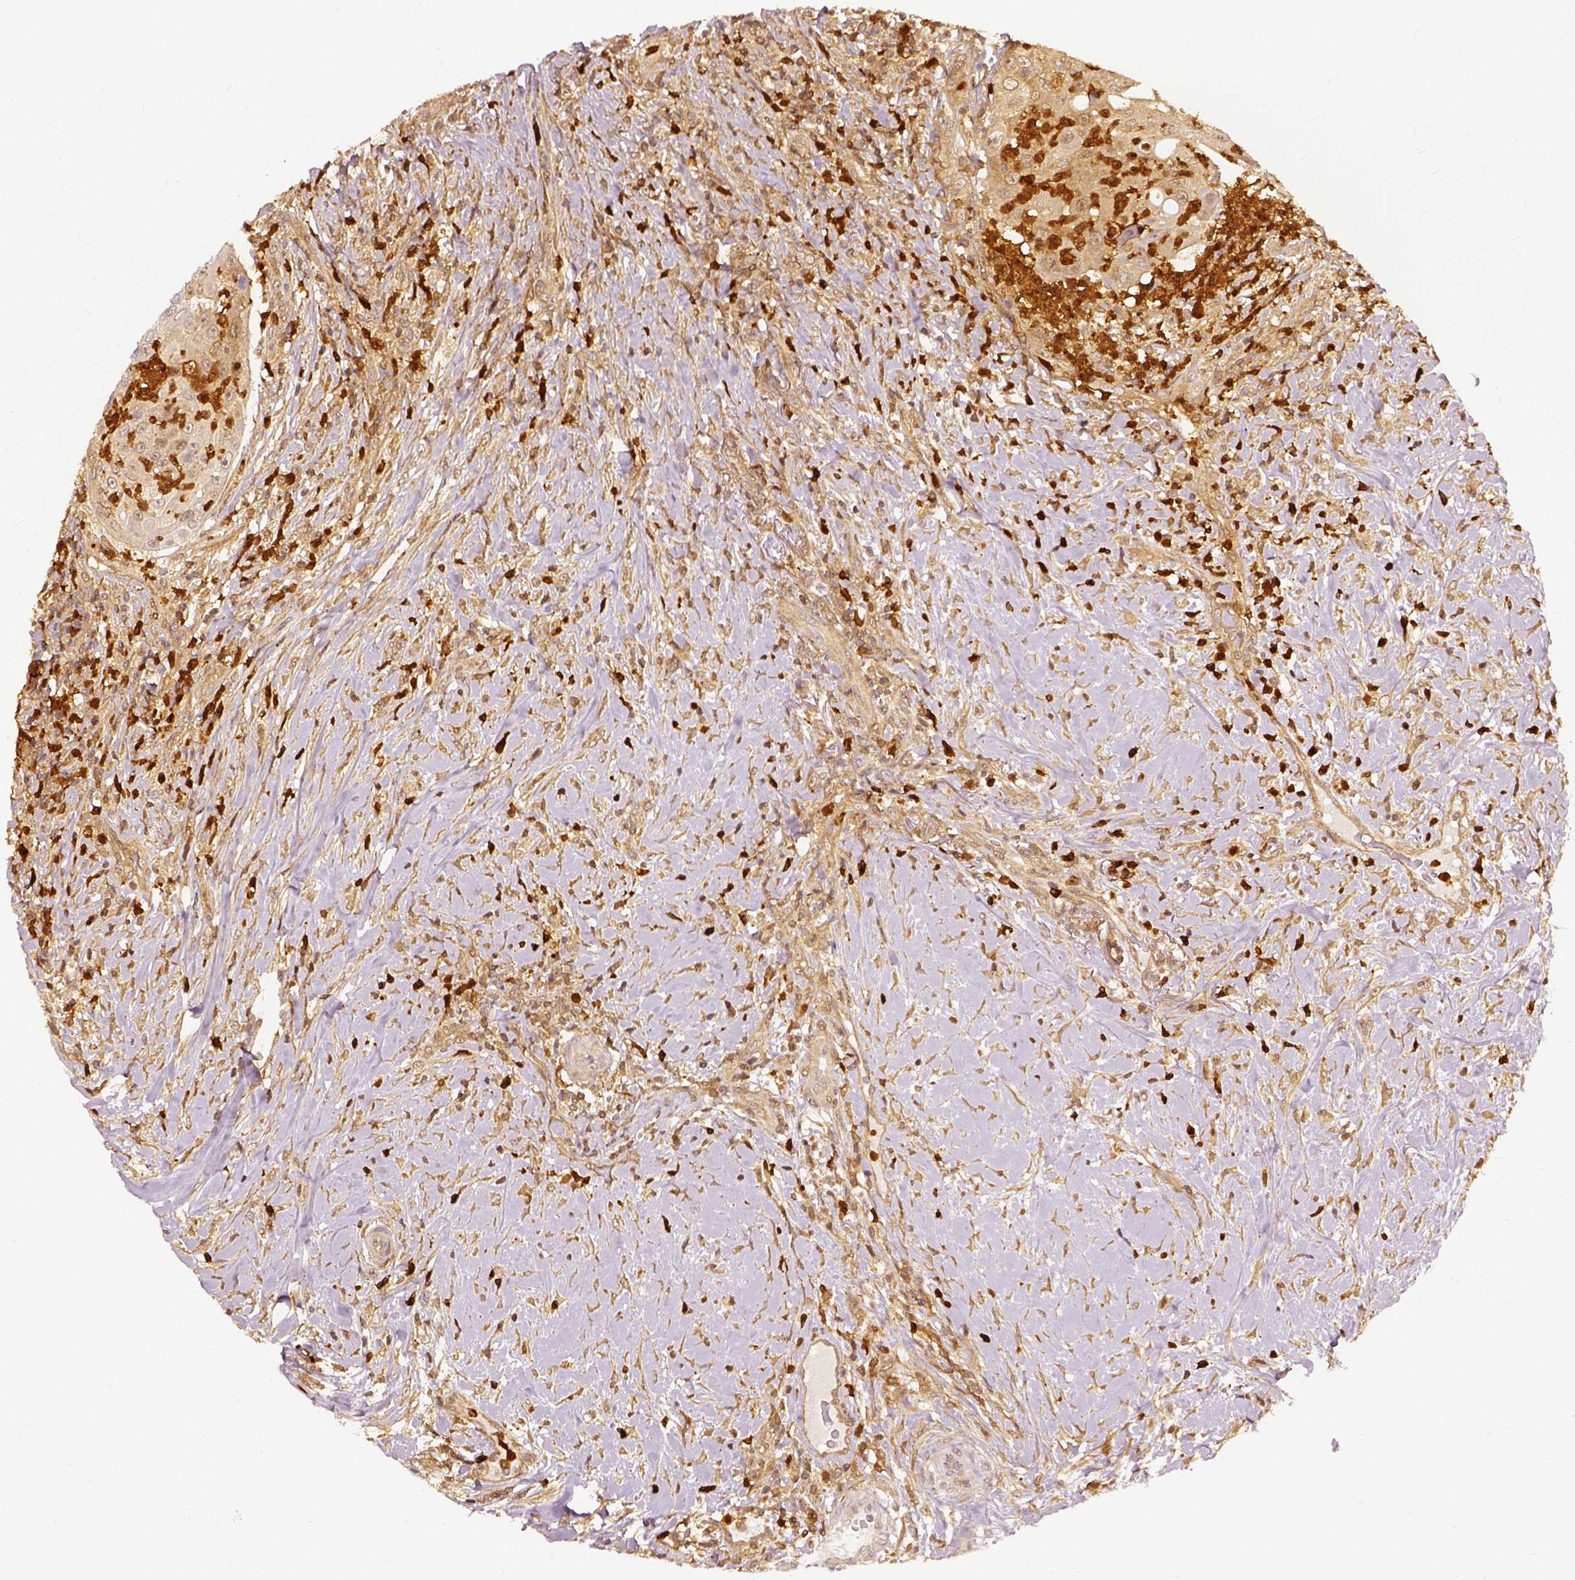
{"staining": {"intensity": "moderate", "quantity": ">75%", "location": "cytoplasmic/membranous"}, "tissue": "head and neck cancer", "cell_type": "Tumor cells", "image_type": "cancer", "snomed": [{"axis": "morphology", "description": "Squamous cell carcinoma, NOS"}, {"axis": "topography", "description": "Head-Neck"}], "caption": "This image reveals head and neck cancer (squamous cell carcinoma) stained with immunohistochemistry to label a protein in brown. The cytoplasmic/membranous of tumor cells show moderate positivity for the protein. Nuclei are counter-stained blue.", "gene": "GPI", "patient": {"sex": "male", "age": 69}}